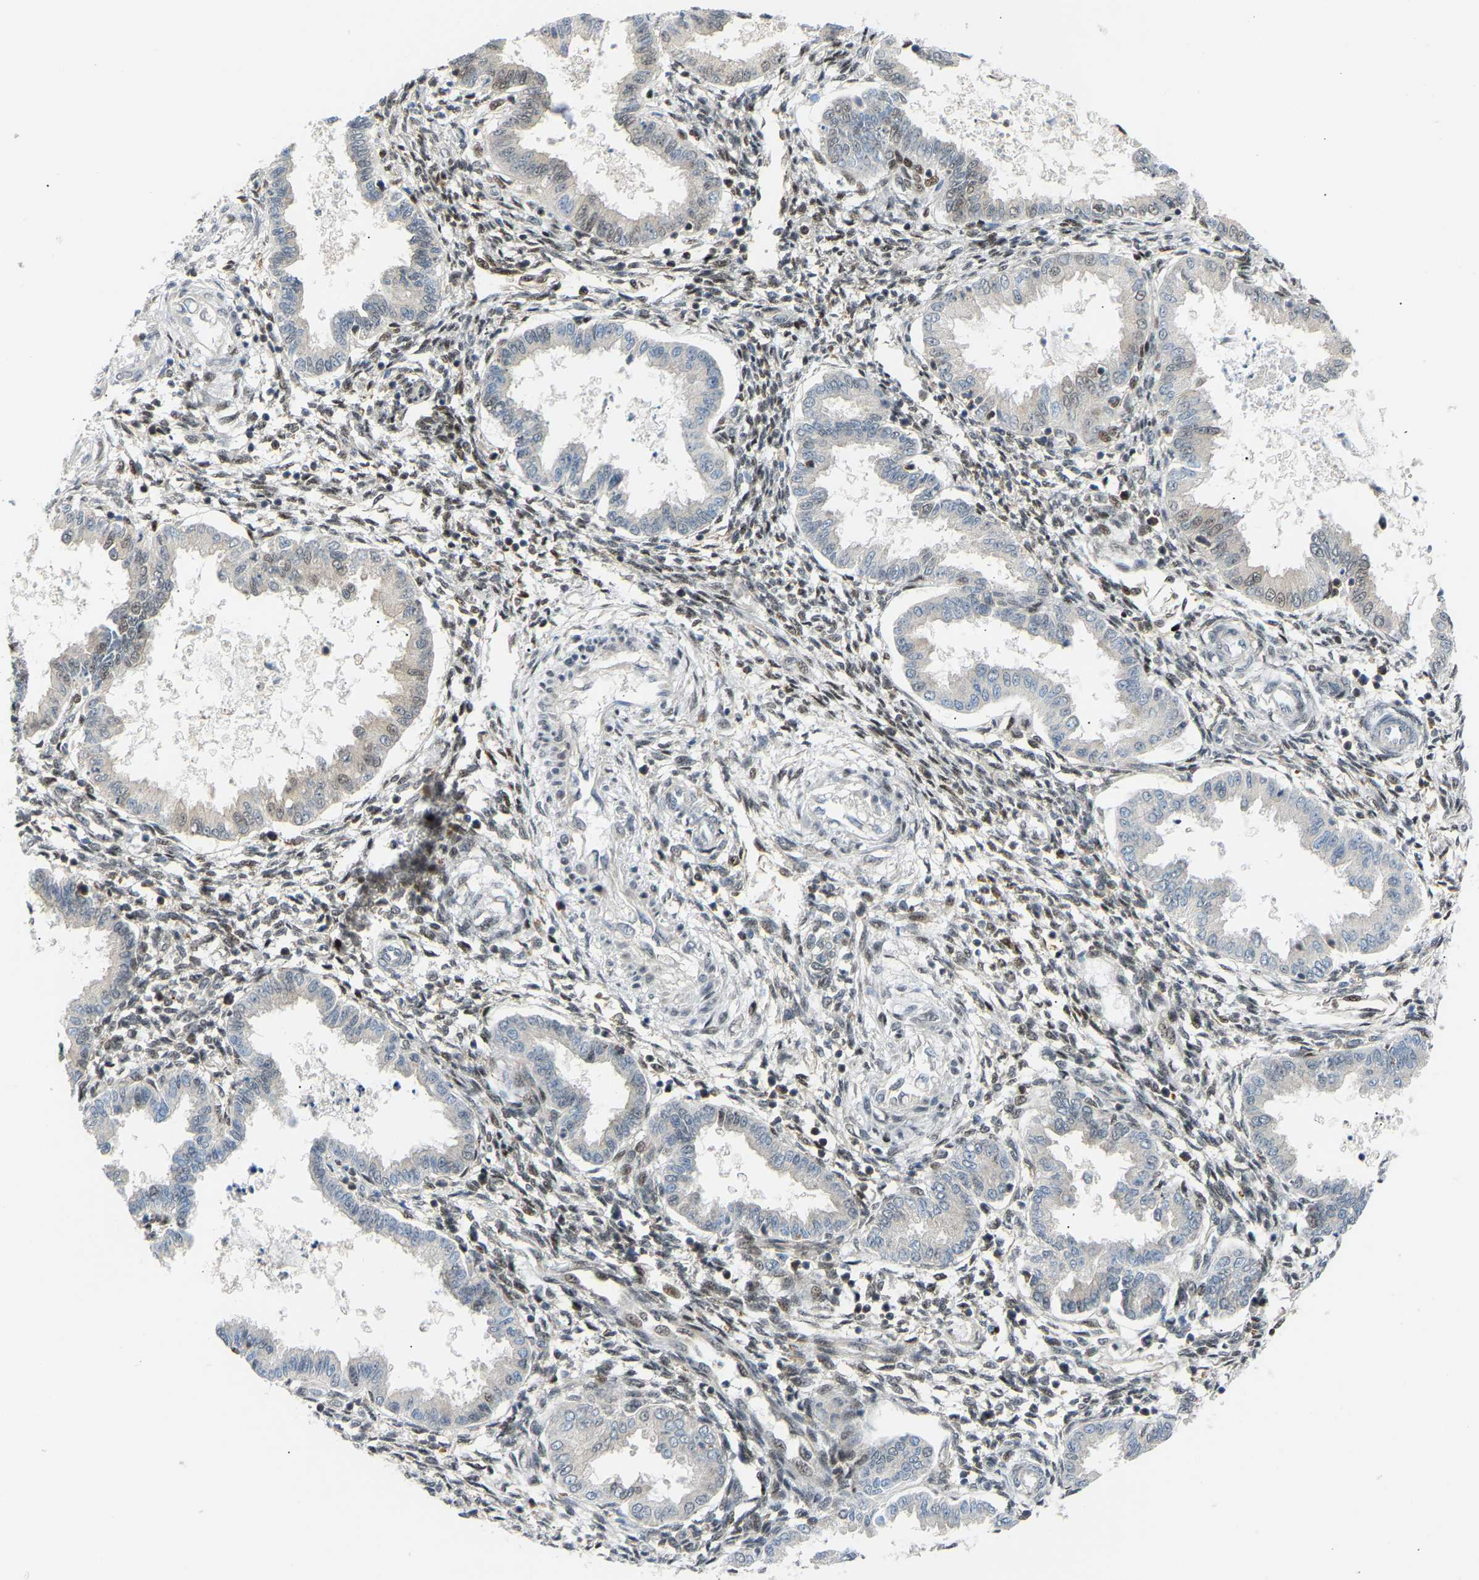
{"staining": {"intensity": "strong", "quantity": ">75%", "location": "nuclear"}, "tissue": "endometrium", "cell_type": "Cells in endometrial stroma", "image_type": "normal", "snomed": [{"axis": "morphology", "description": "Normal tissue, NOS"}, {"axis": "topography", "description": "Endometrium"}], "caption": "Immunohistochemistry (IHC) image of unremarkable endometrium: endometrium stained using immunohistochemistry demonstrates high levels of strong protein expression localized specifically in the nuclear of cells in endometrial stroma, appearing as a nuclear brown color.", "gene": "SSBP2", "patient": {"sex": "female", "age": 33}}